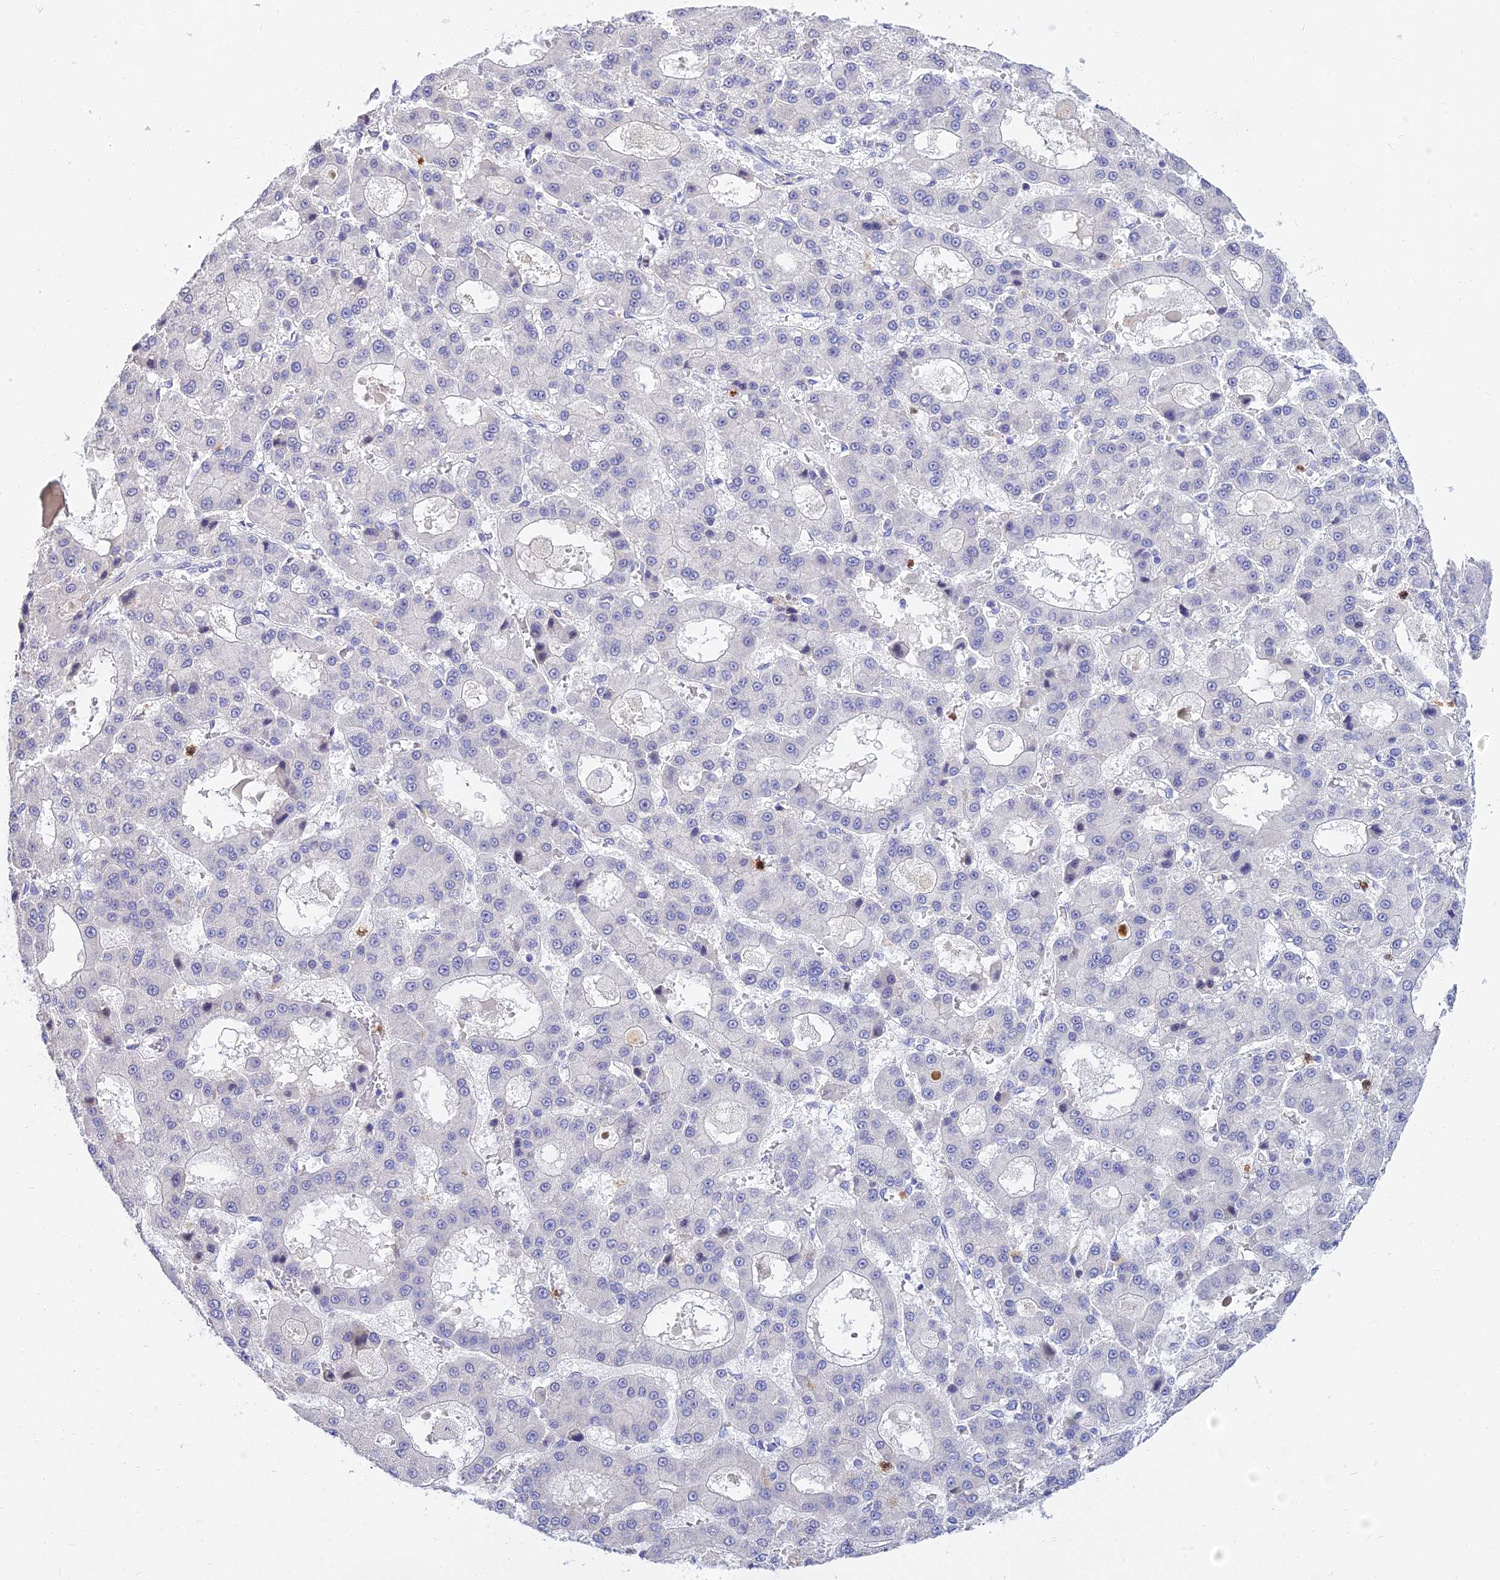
{"staining": {"intensity": "negative", "quantity": "none", "location": "none"}, "tissue": "liver cancer", "cell_type": "Tumor cells", "image_type": "cancer", "snomed": [{"axis": "morphology", "description": "Carcinoma, Hepatocellular, NOS"}, {"axis": "topography", "description": "Liver"}], "caption": "This is a image of IHC staining of liver hepatocellular carcinoma, which shows no positivity in tumor cells. (Brightfield microscopy of DAB IHC at high magnification).", "gene": "VWC2L", "patient": {"sex": "male", "age": 70}}